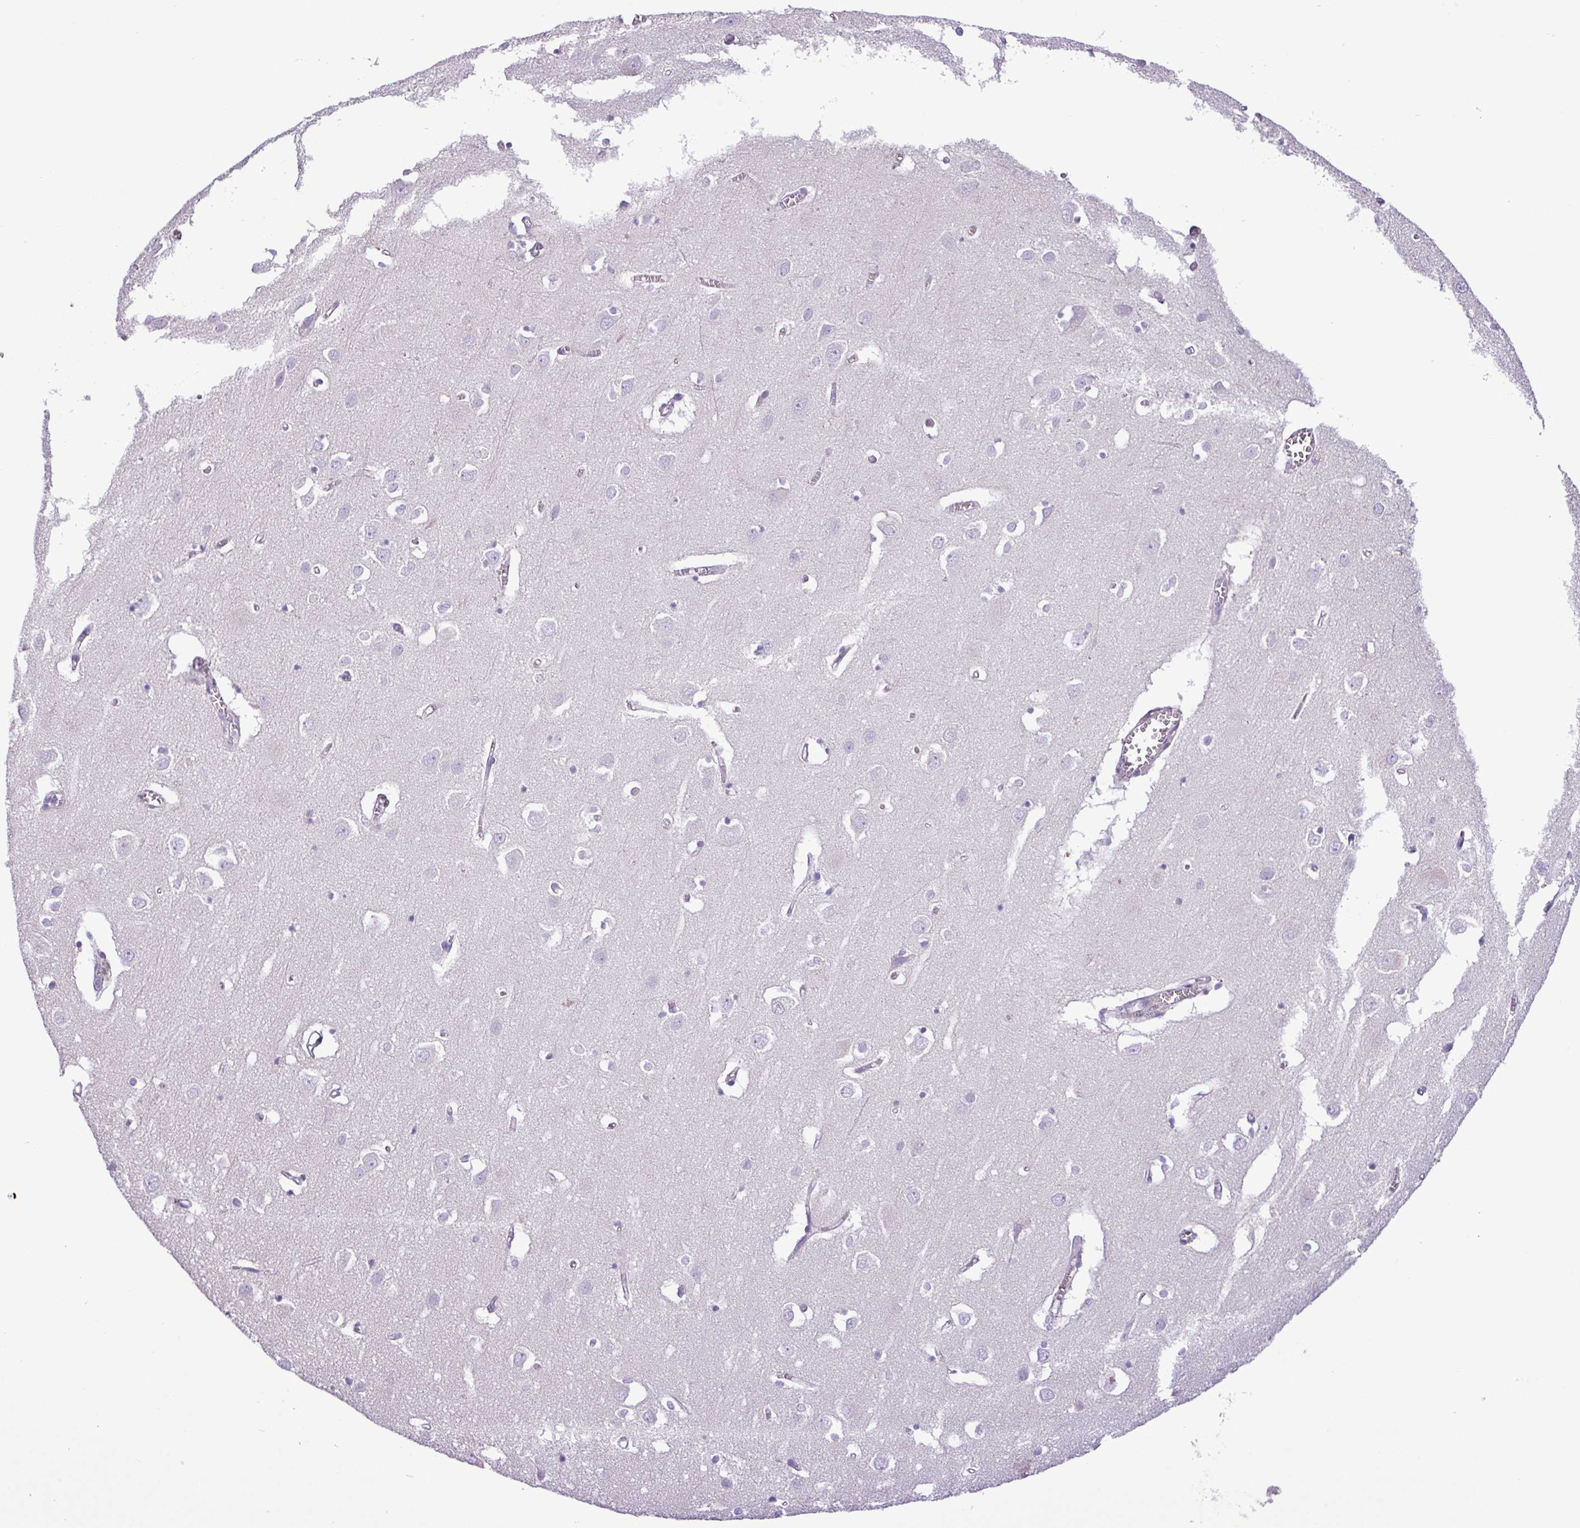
{"staining": {"intensity": "negative", "quantity": "none", "location": "none"}, "tissue": "cerebral cortex", "cell_type": "Endothelial cells", "image_type": "normal", "snomed": [{"axis": "morphology", "description": "Normal tissue, NOS"}, {"axis": "topography", "description": "Cerebral cortex"}], "caption": "This is an immunohistochemistry (IHC) micrograph of normal cerebral cortex. There is no staining in endothelial cells.", "gene": "ZNF334", "patient": {"sex": "male", "age": 70}}